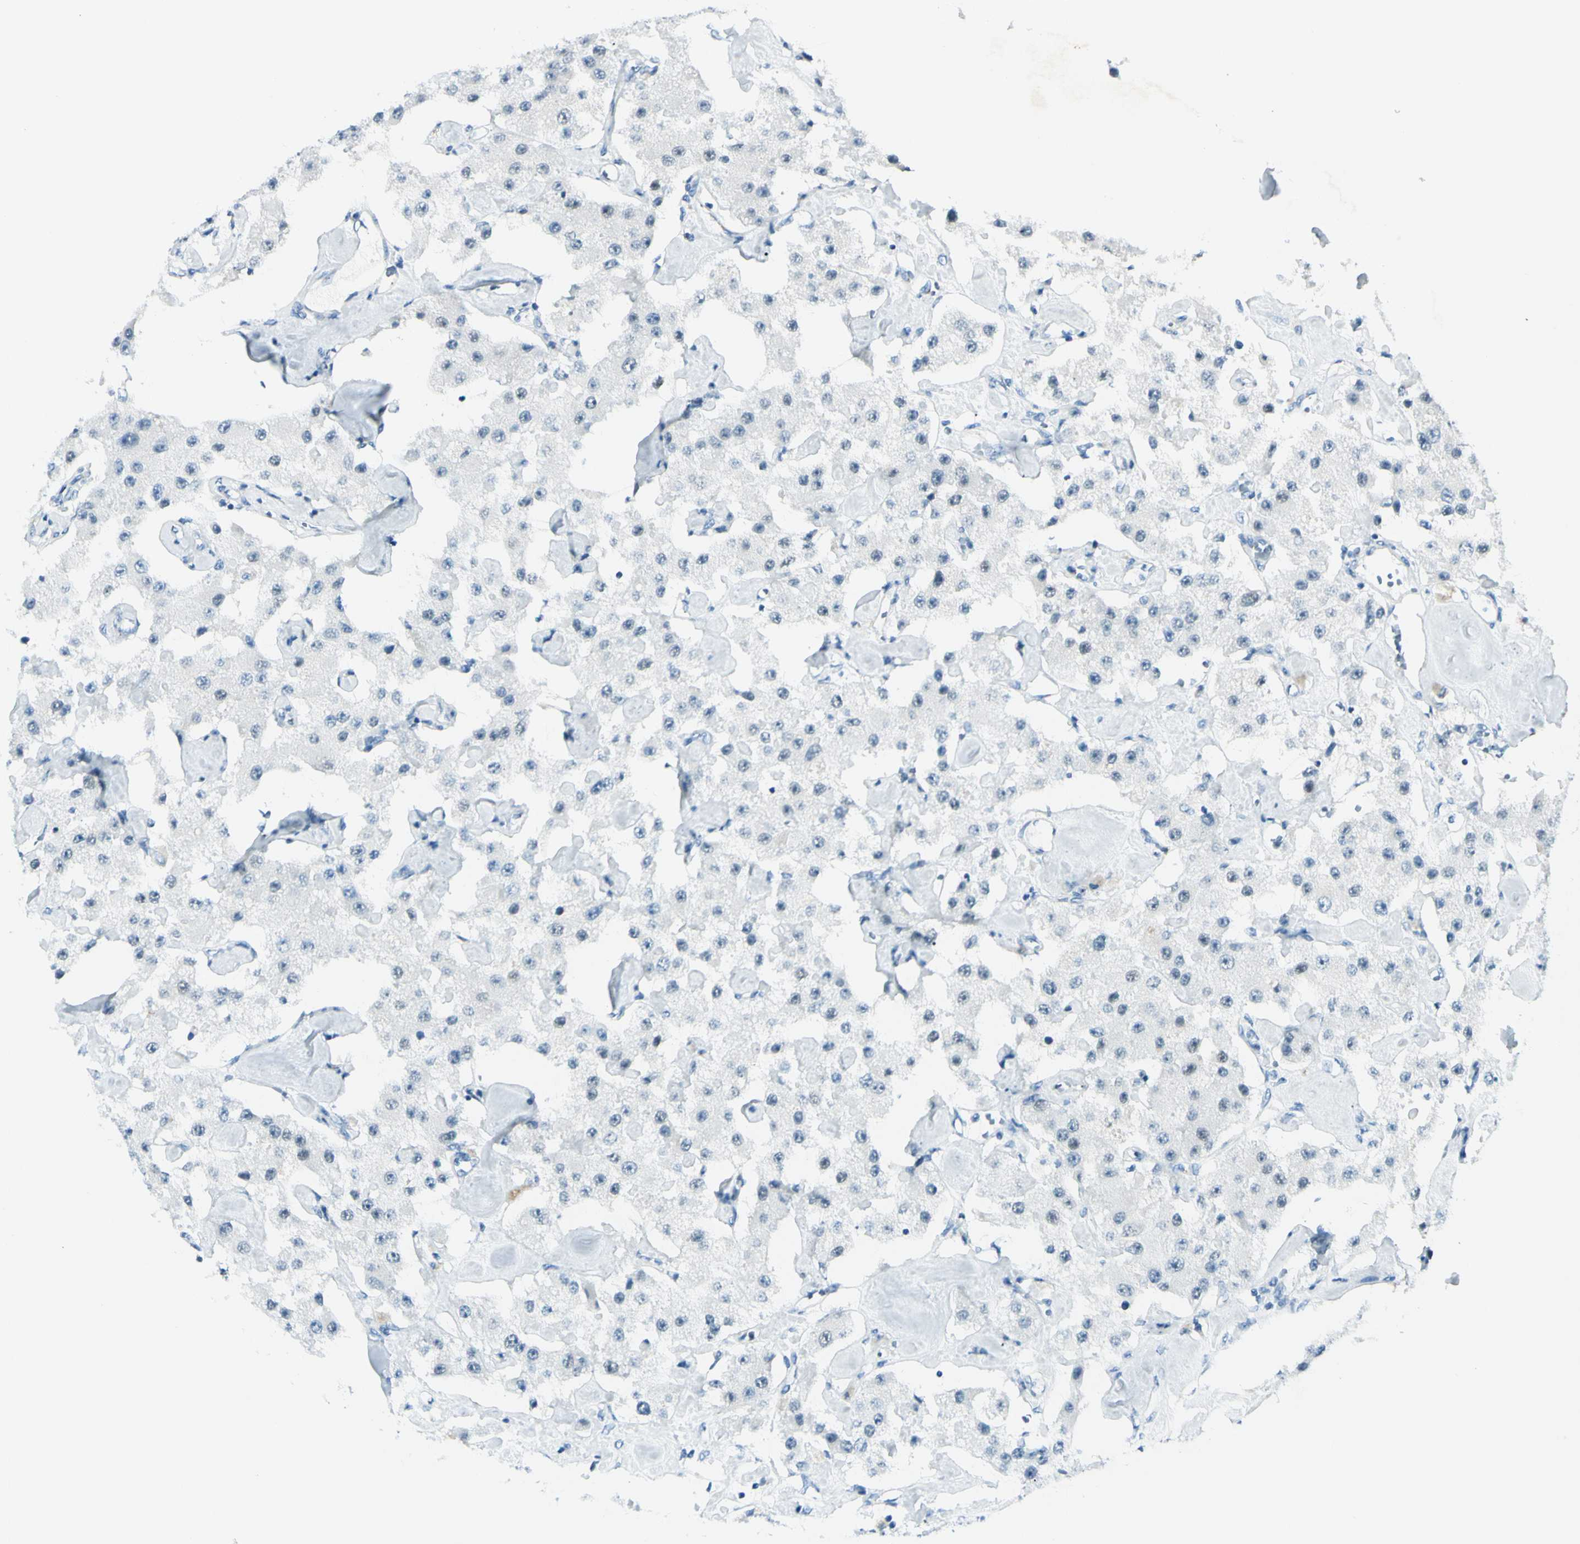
{"staining": {"intensity": "negative", "quantity": "none", "location": "none"}, "tissue": "carcinoid", "cell_type": "Tumor cells", "image_type": "cancer", "snomed": [{"axis": "morphology", "description": "Carcinoid, malignant, NOS"}, {"axis": "topography", "description": "Pancreas"}], "caption": "Carcinoid (malignant) stained for a protein using immunohistochemistry displays no staining tumor cells.", "gene": "B4GALT1", "patient": {"sex": "male", "age": 41}}